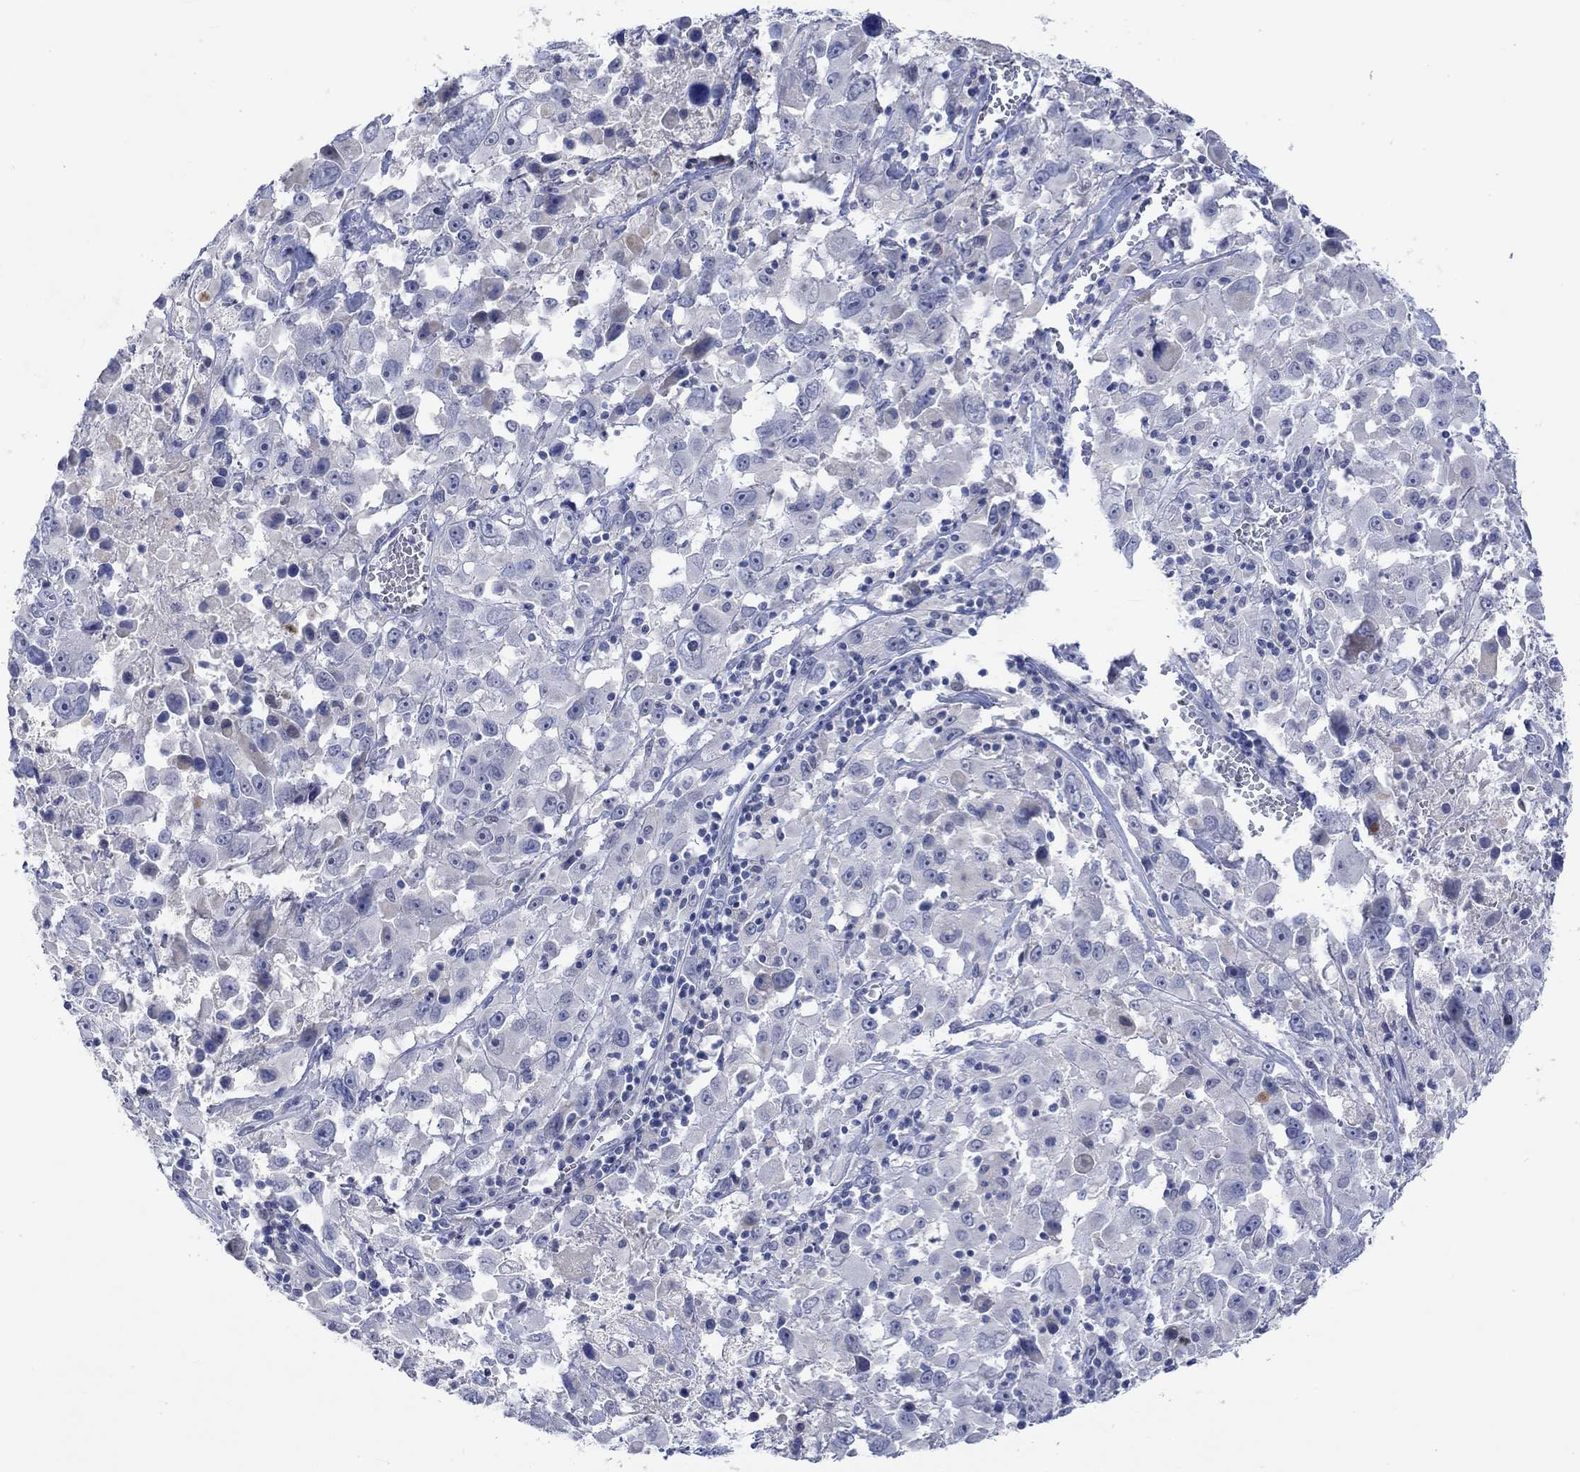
{"staining": {"intensity": "negative", "quantity": "none", "location": "none"}, "tissue": "melanoma", "cell_type": "Tumor cells", "image_type": "cancer", "snomed": [{"axis": "morphology", "description": "Malignant melanoma, Metastatic site"}, {"axis": "topography", "description": "Lymph node"}], "caption": "This is a photomicrograph of IHC staining of malignant melanoma (metastatic site), which shows no staining in tumor cells.", "gene": "DLK1", "patient": {"sex": "male", "age": 50}}